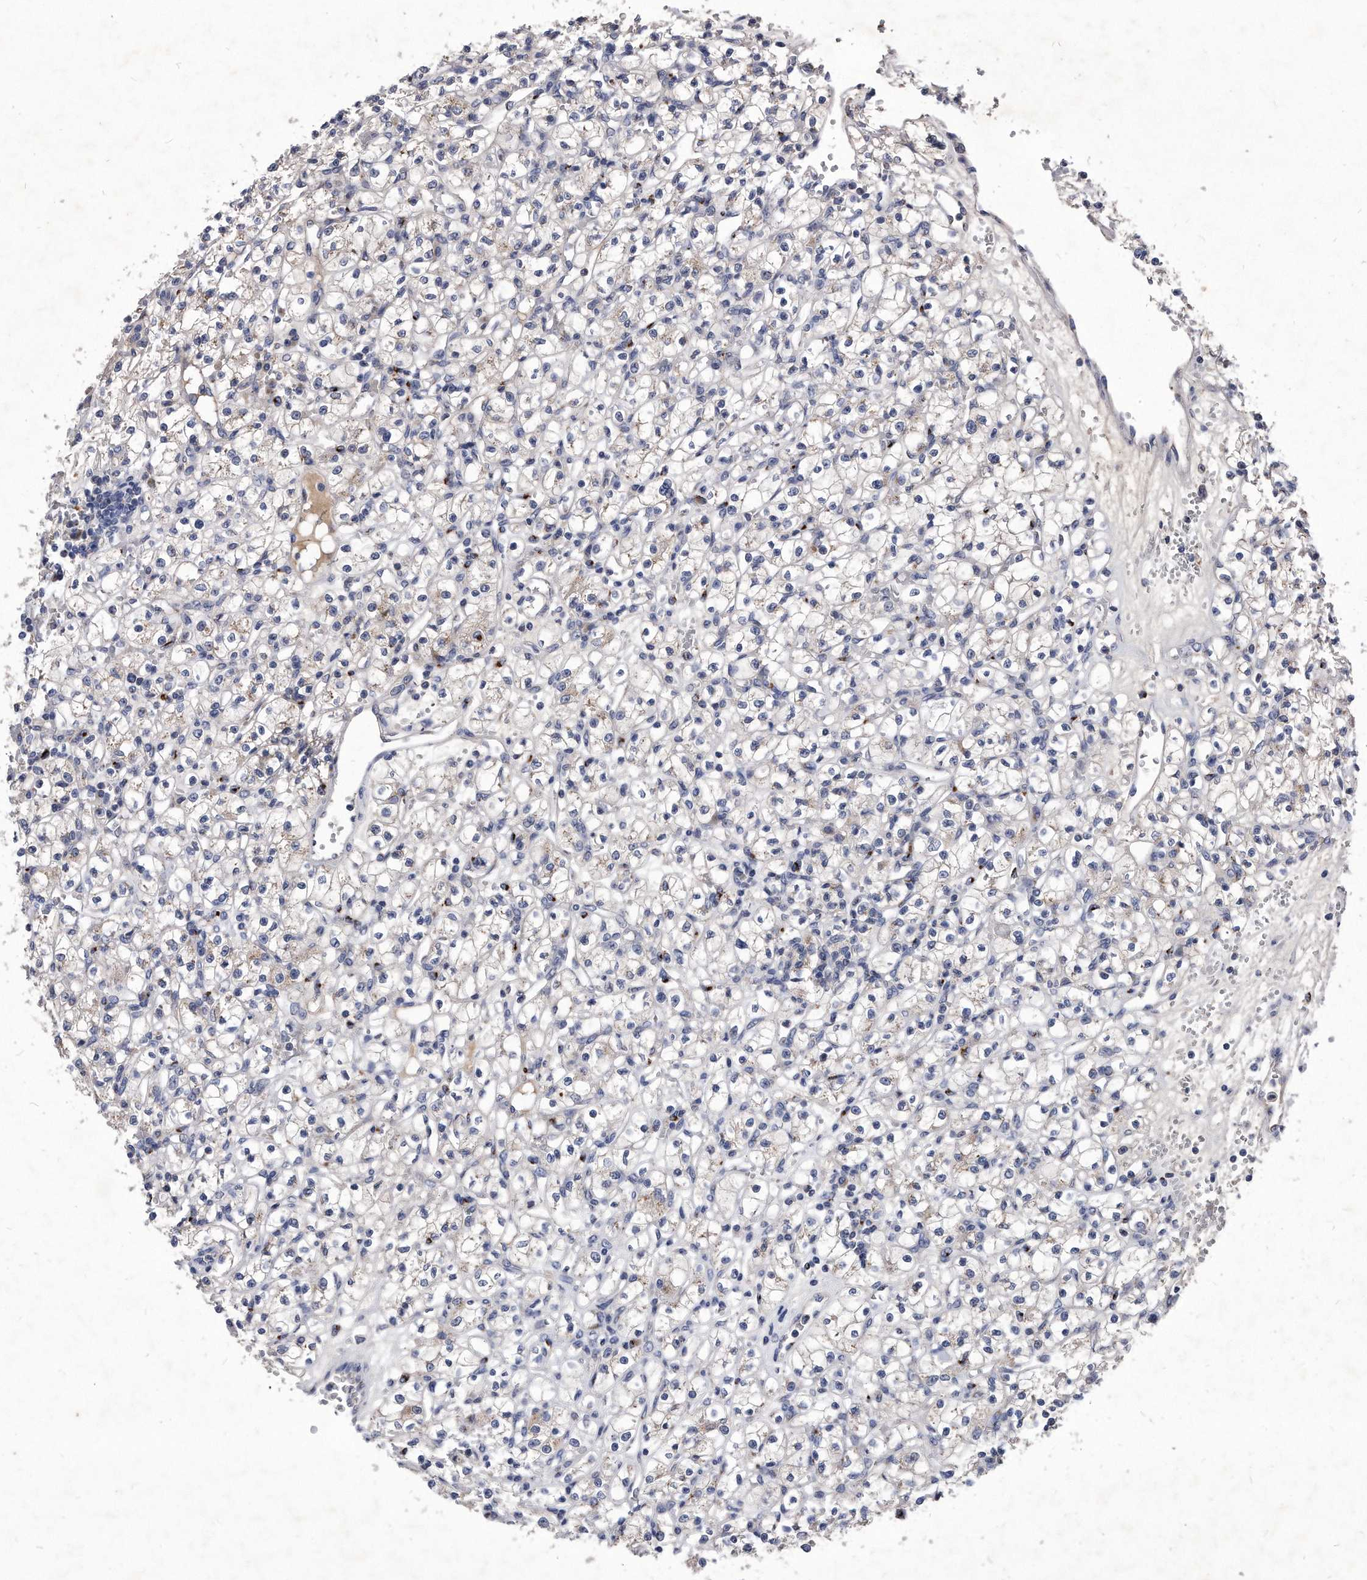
{"staining": {"intensity": "negative", "quantity": "none", "location": "none"}, "tissue": "renal cancer", "cell_type": "Tumor cells", "image_type": "cancer", "snomed": [{"axis": "morphology", "description": "Adenocarcinoma, NOS"}, {"axis": "topography", "description": "Kidney"}], "caption": "Immunohistochemistry (IHC) photomicrograph of human renal cancer stained for a protein (brown), which displays no expression in tumor cells. The staining is performed using DAB brown chromogen with nuclei counter-stained in using hematoxylin.", "gene": "MGAT4A", "patient": {"sex": "female", "age": 59}}